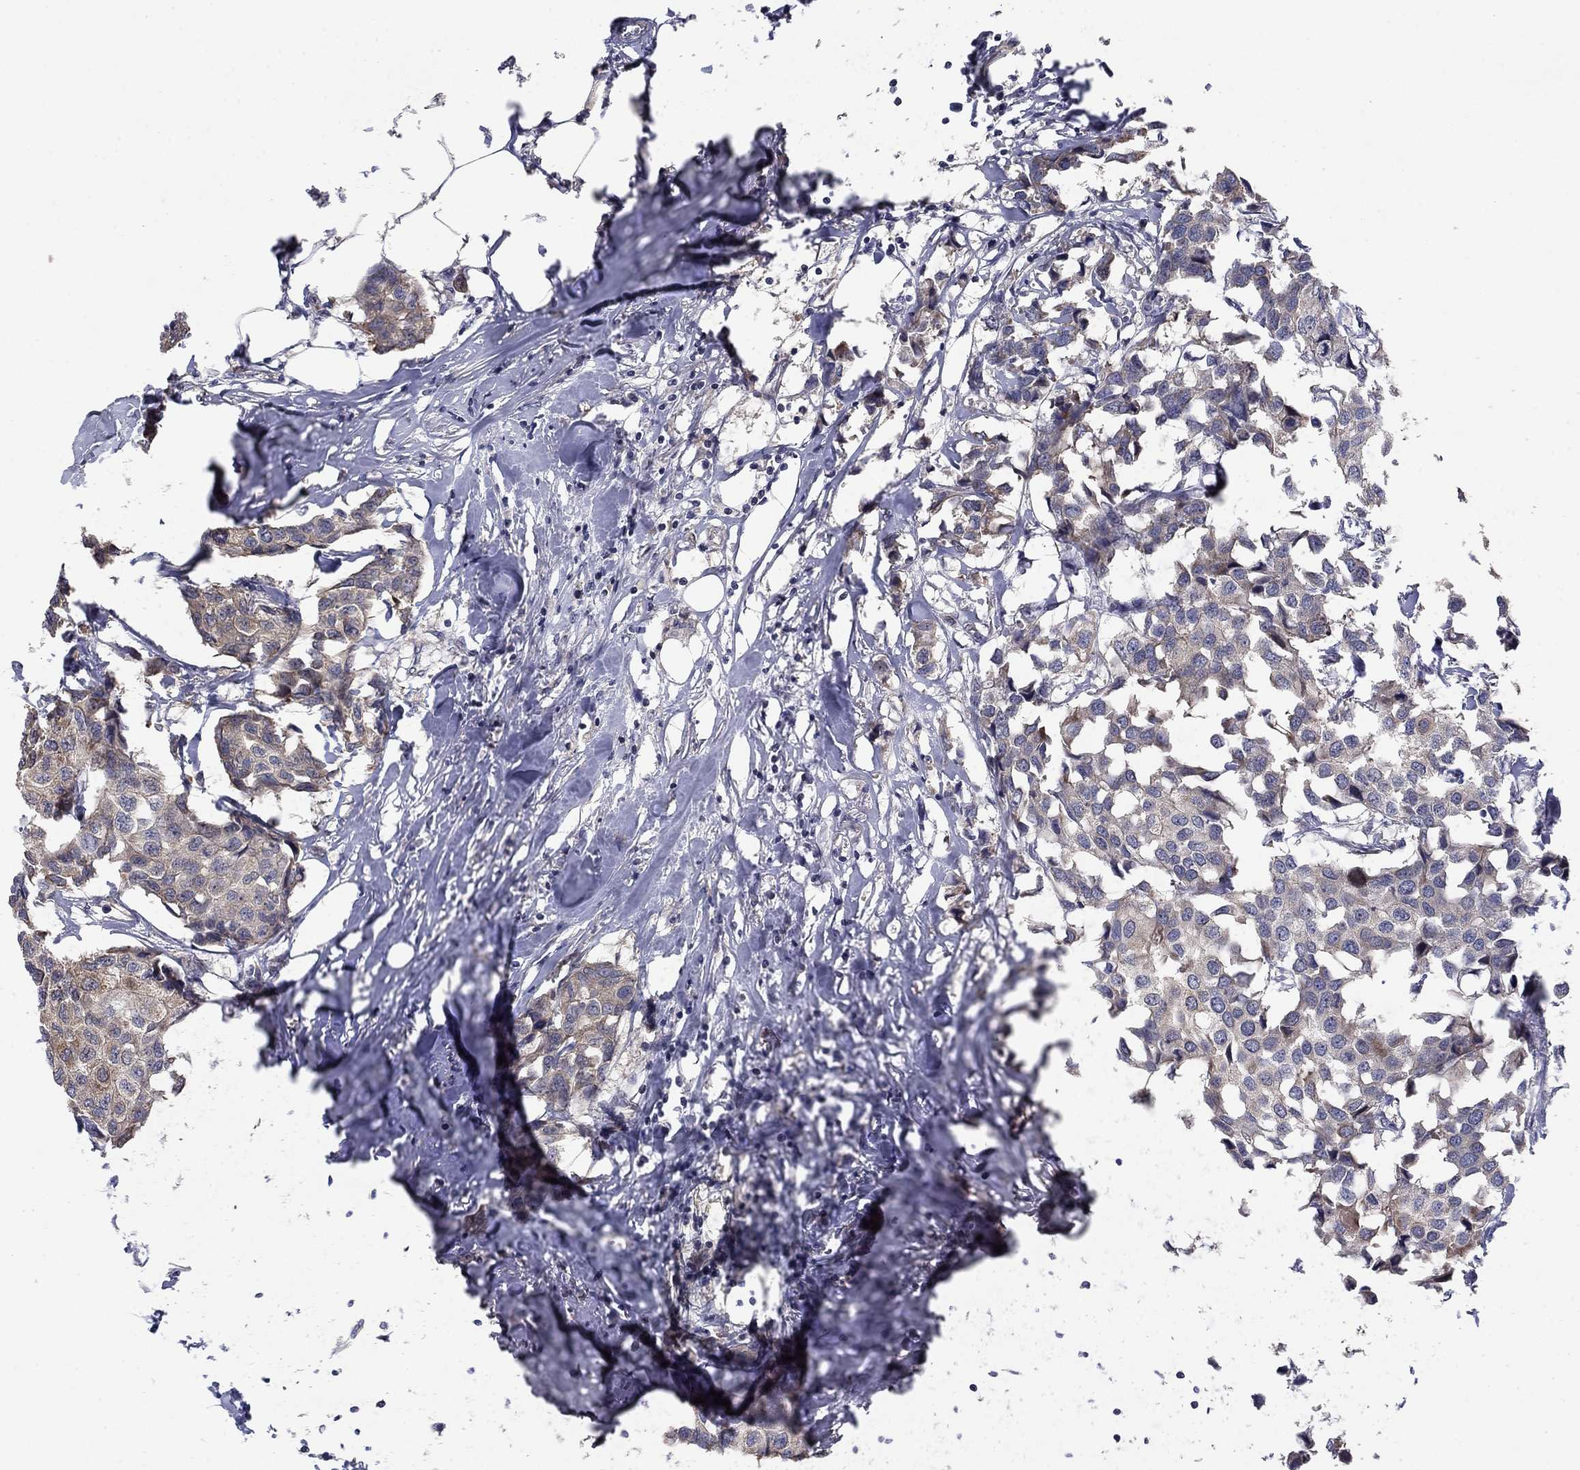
{"staining": {"intensity": "weak", "quantity": "25%-75%", "location": "cytoplasmic/membranous"}, "tissue": "breast cancer", "cell_type": "Tumor cells", "image_type": "cancer", "snomed": [{"axis": "morphology", "description": "Duct carcinoma"}, {"axis": "topography", "description": "Breast"}], "caption": "Tumor cells display low levels of weak cytoplasmic/membranous staining in approximately 25%-75% of cells in human breast cancer.", "gene": "BCL11A", "patient": {"sex": "female", "age": 80}}